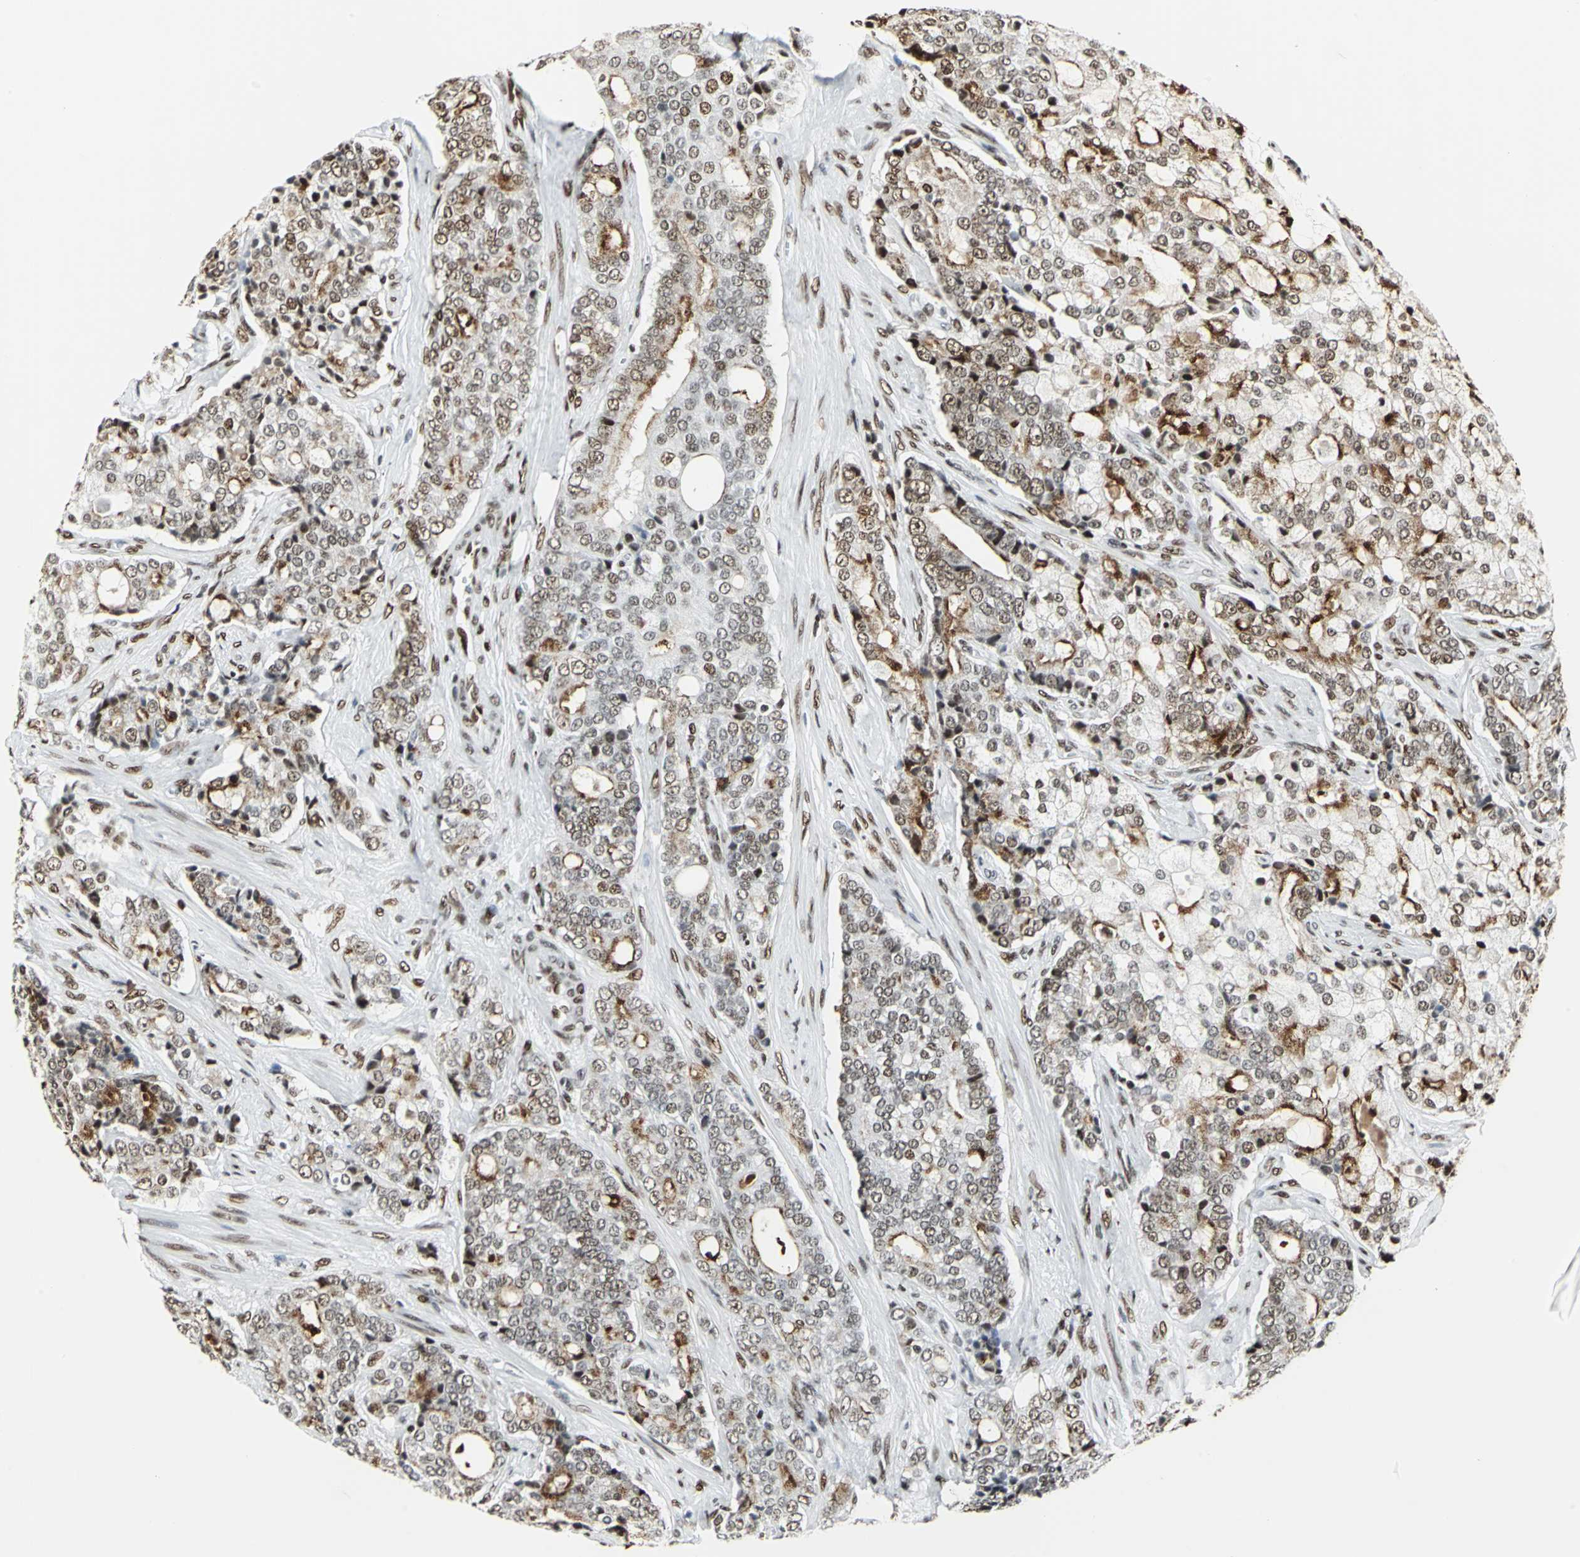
{"staining": {"intensity": "moderate", "quantity": "25%-75%", "location": "cytoplasmic/membranous,nuclear"}, "tissue": "prostate cancer", "cell_type": "Tumor cells", "image_type": "cancer", "snomed": [{"axis": "morphology", "description": "Adenocarcinoma, Low grade"}, {"axis": "topography", "description": "Prostate"}], "caption": "Prostate cancer stained with DAB immunohistochemistry (IHC) reveals medium levels of moderate cytoplasmic/membranous and nuclear expression in about 25%-75% of tumor cells. The protein is shown in brown color, while the nuclei are stained blue.", "gene": "HDAC2", "patient": {"sex": "male", "age": 58}}